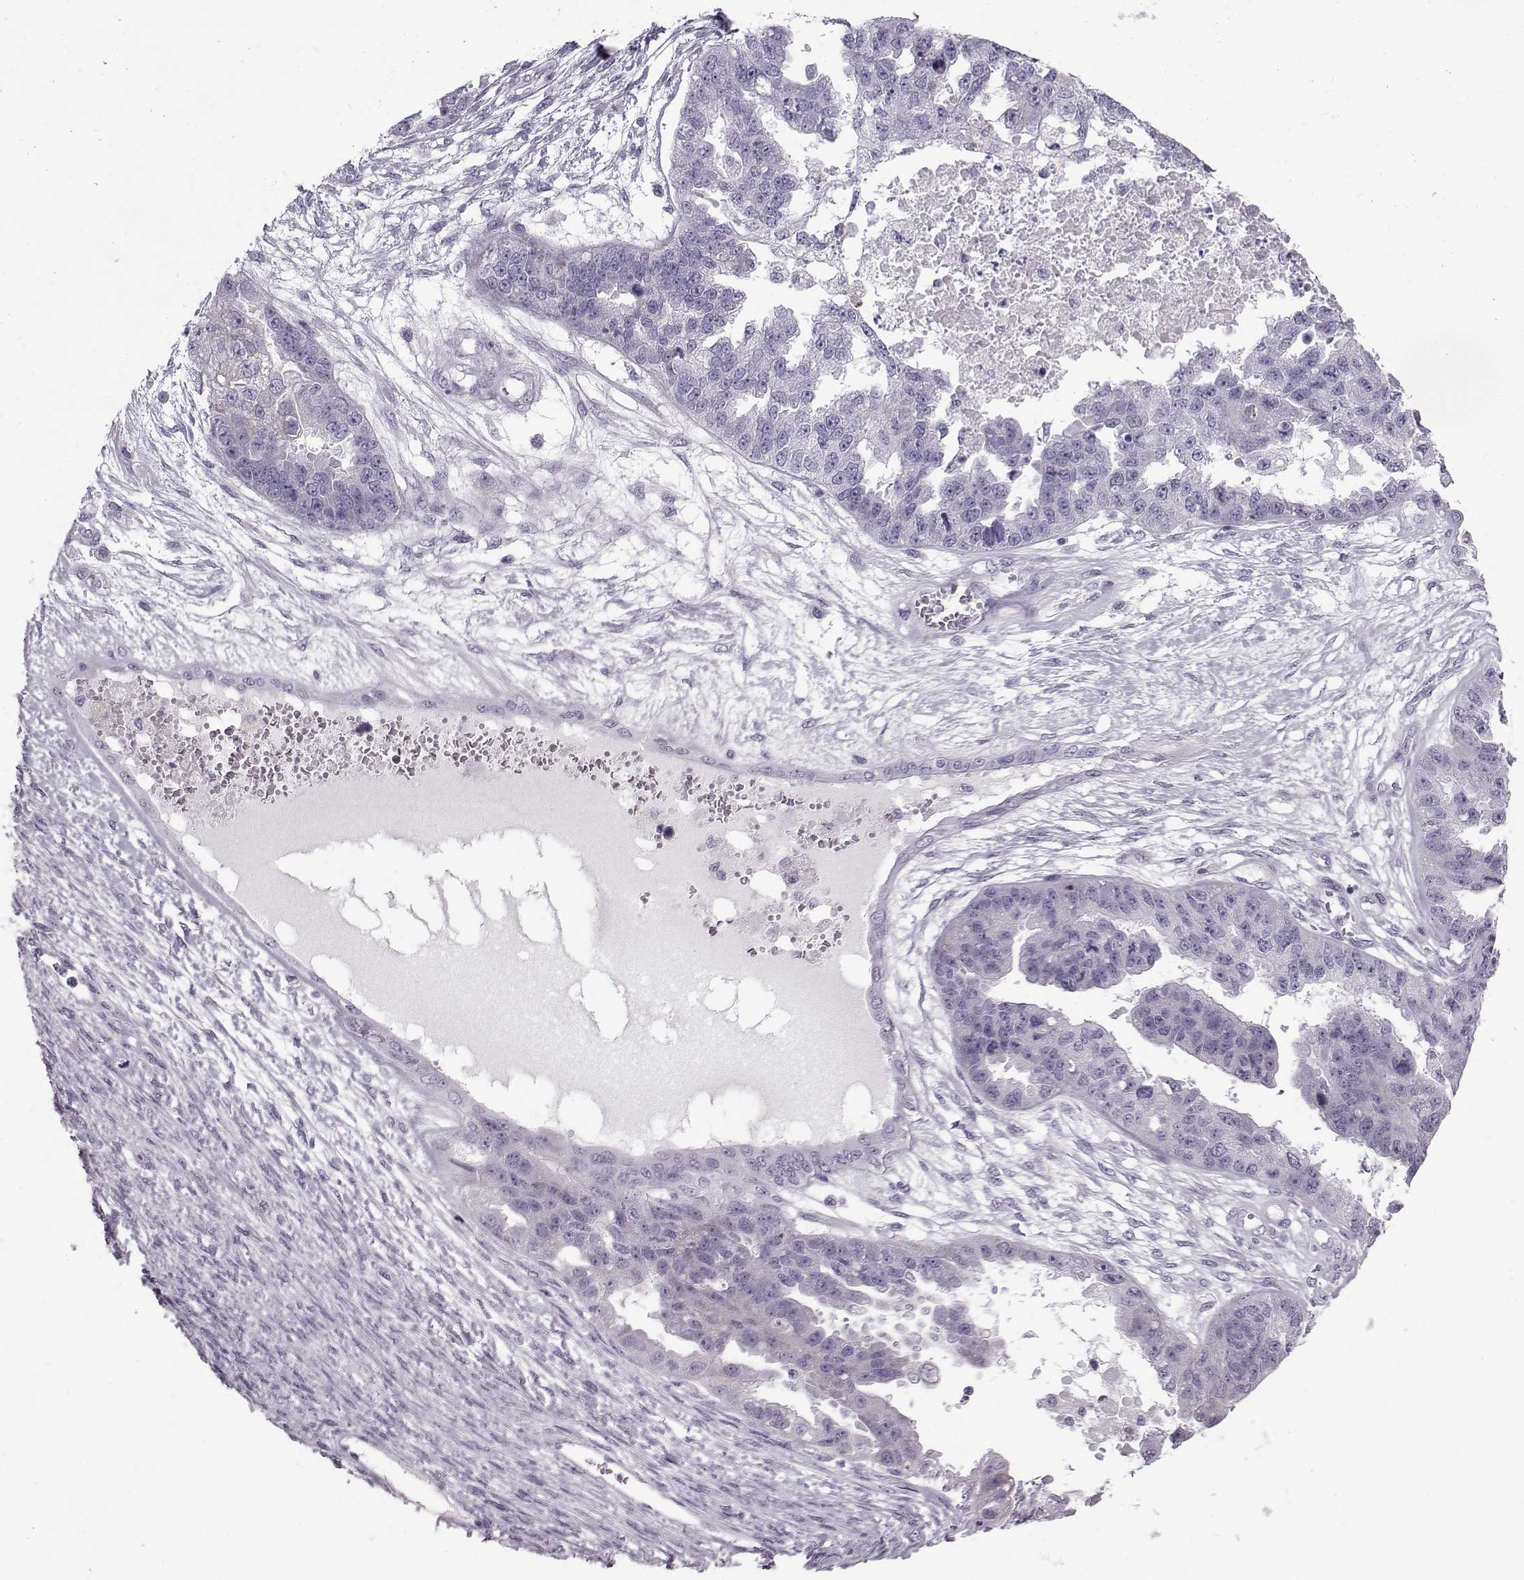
{"staining": {"intensity": "negative", "quantity": "none", "location": "none"}, "tissue": "ovarian cancer", "cell_type": "Tumor cells", "image_type": "cancer", "snomed": [{"axis": "morphology", "description": "Cystadenocarcinoma, serous, NOS"}, {"axis": "topography", "description": "Ovary"}], "caption": "This is a image of immunohistochemistry staining of ovarian serous cystadenocarcinoma, which shows no expression in tumor cells.", "gene": "DMRT3", "patient": {"sex": "female", "age": 58}}